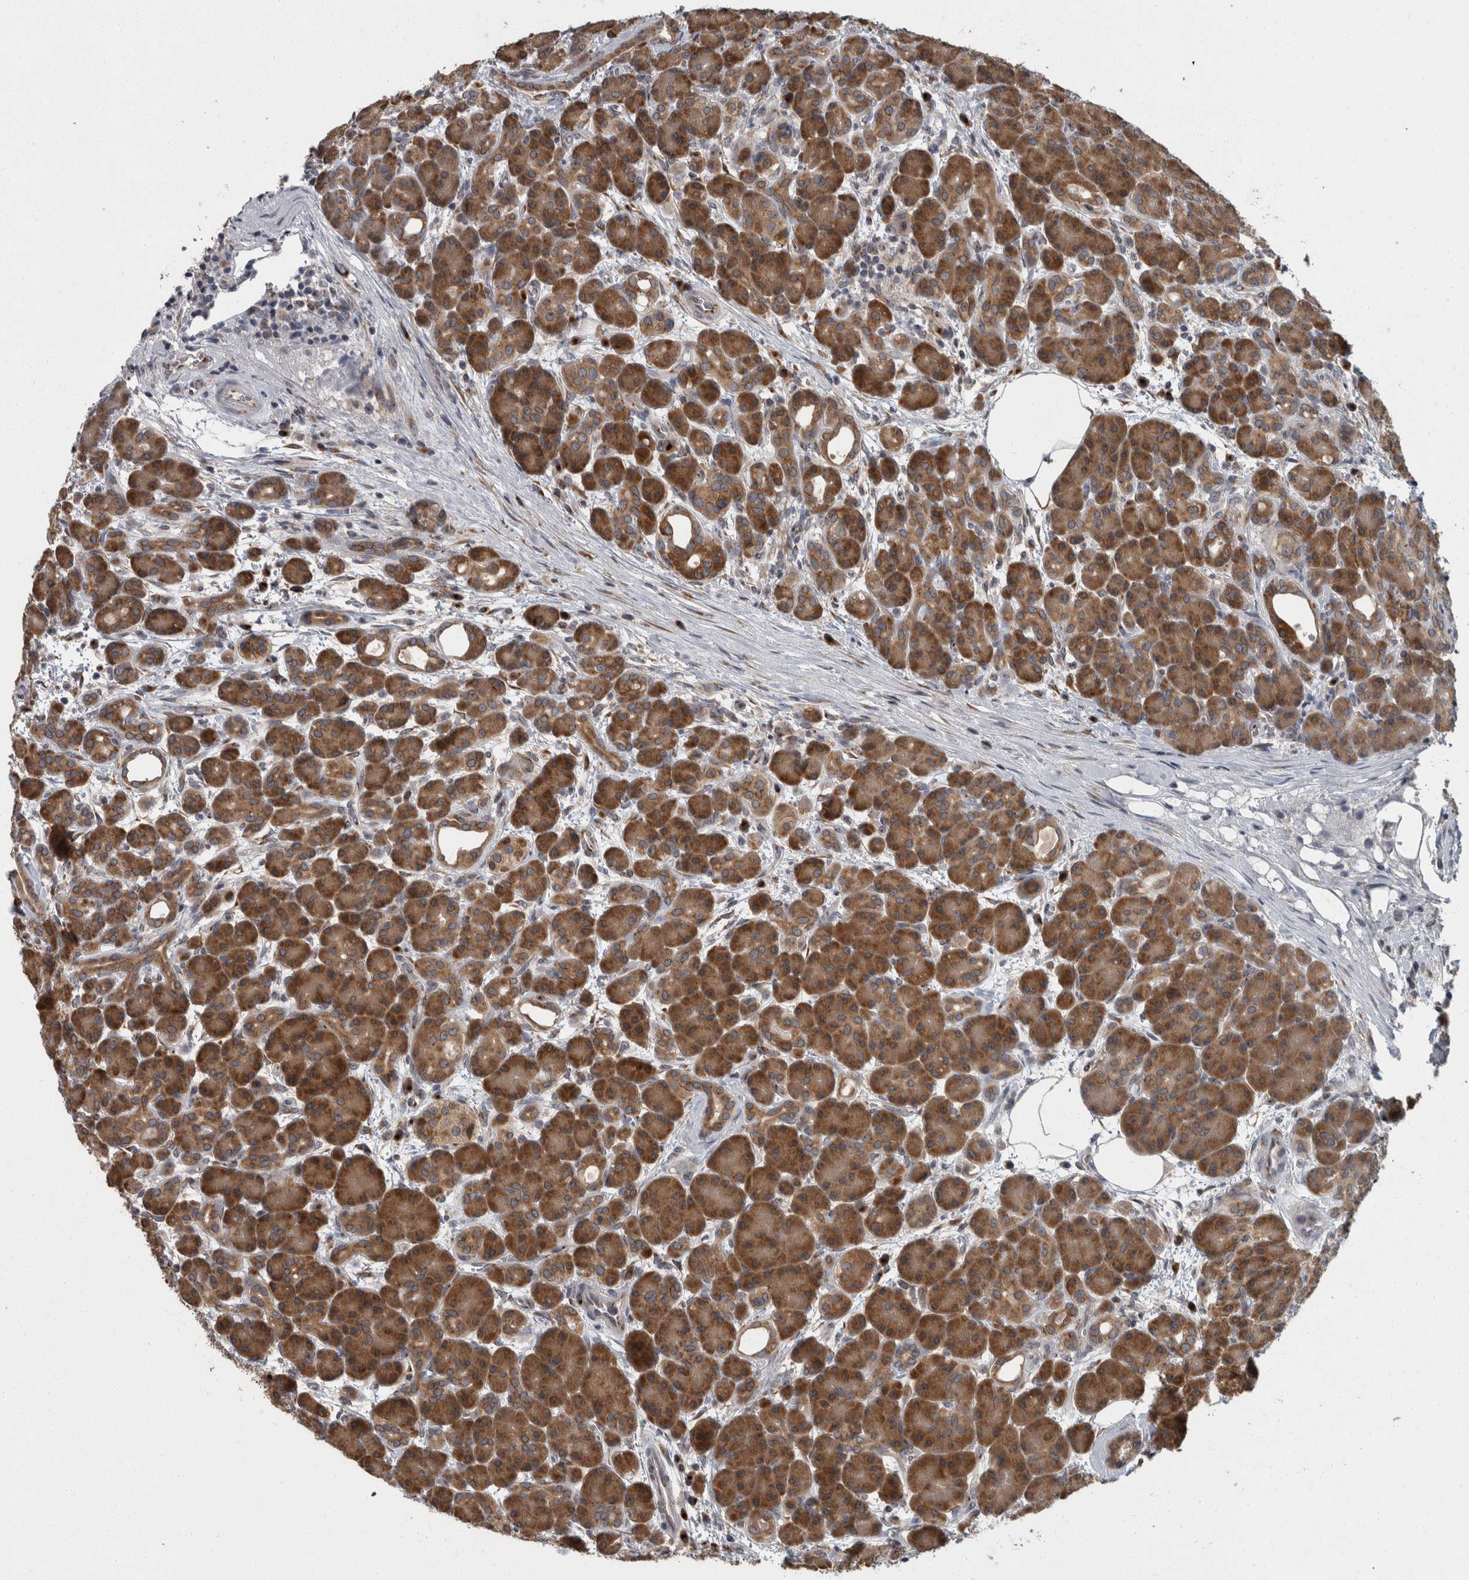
{"staining": {"intensity": "strong", "quantity": ">75%", "location": "cytoplasmic/membranous"}, "tissue": "pancreas", "cell_type": "Exocrine glandular cells", "image_type": "normal", "snomed": [{"axis": "morphology", "description": "Normal tissue, NOS"}, {"axis": "topography", "description": "Pancreas"}], "caption": "Protein expression analysis of unremarkable human pancreas reveals strong cytoplasmic/membranous expression in about >75% of exocrine glandular cells. (DAB (3,3'-diaminobenzidine) IHC with brightfield microscopy, high magnification).", "gene": "LMAN2L", "patient": {"sex": "male", "age": 63}}